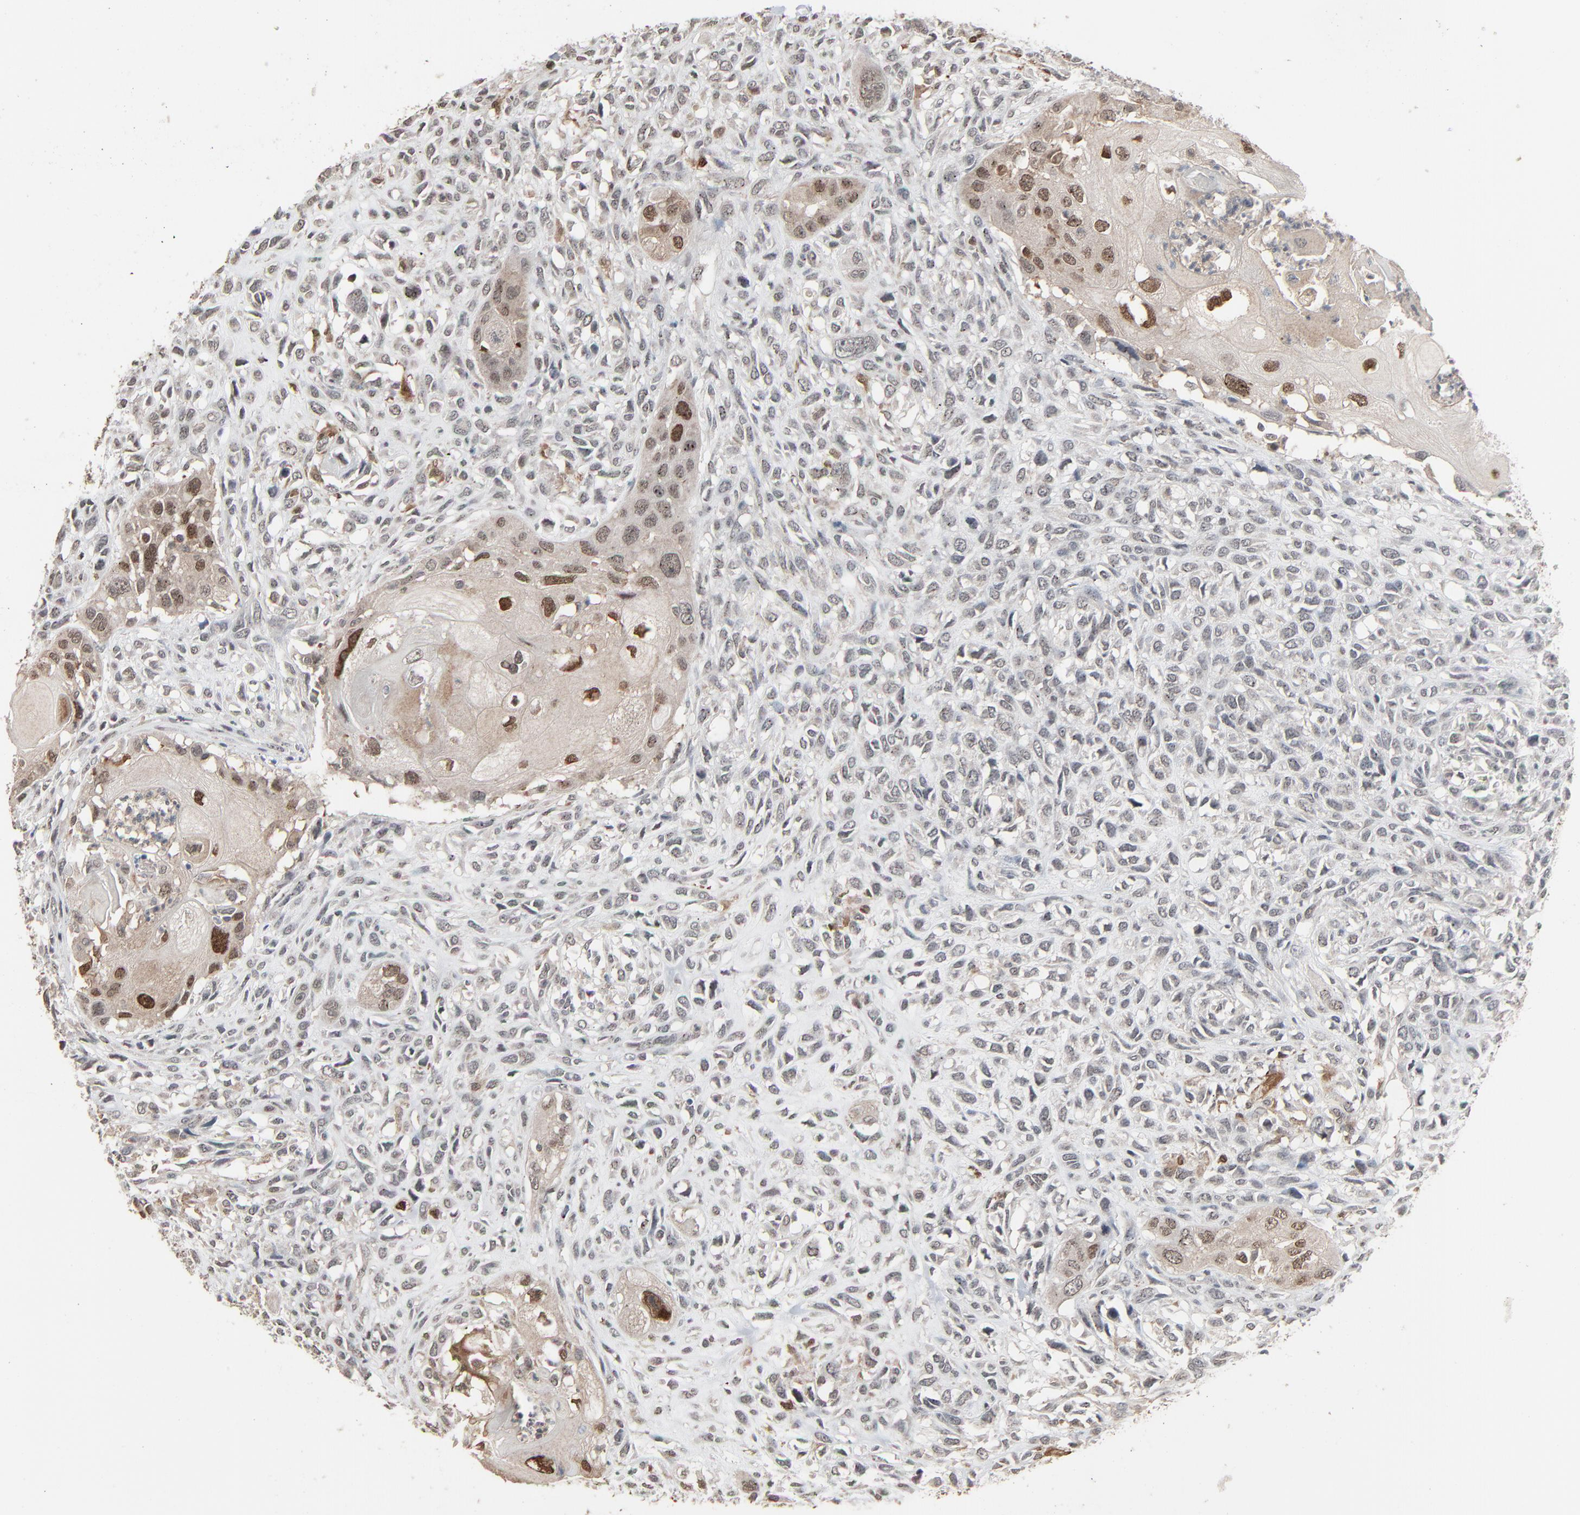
{"staining": {"intensity": "moderate", "quantity": ">75%", "location": "cytoplasmic/membranous,nuclear"}, "tissue": "head and neck cancer", "cell_type": "Tumor cells", "image_type": "cancer", "snomed": [{"axis": "morphology", "description": "Neoplasm, malignant, NOS"}, {"axis": "topography", "description": "Salivary gland"}, {"axis": "topography", "description": "Head-Neck"}], "caption": "Immunohistochemistry photomicrograph of human head and neck cancer (neoplasm (malignant)) stained for a protein (brown), which exhibits medium levels of moderate cytoplasmic/membranous and nuclear positivity in approximately >75% of tumor cells.", "gene": "DOCK8", "patient": {"sex": "male", "age": 43}}